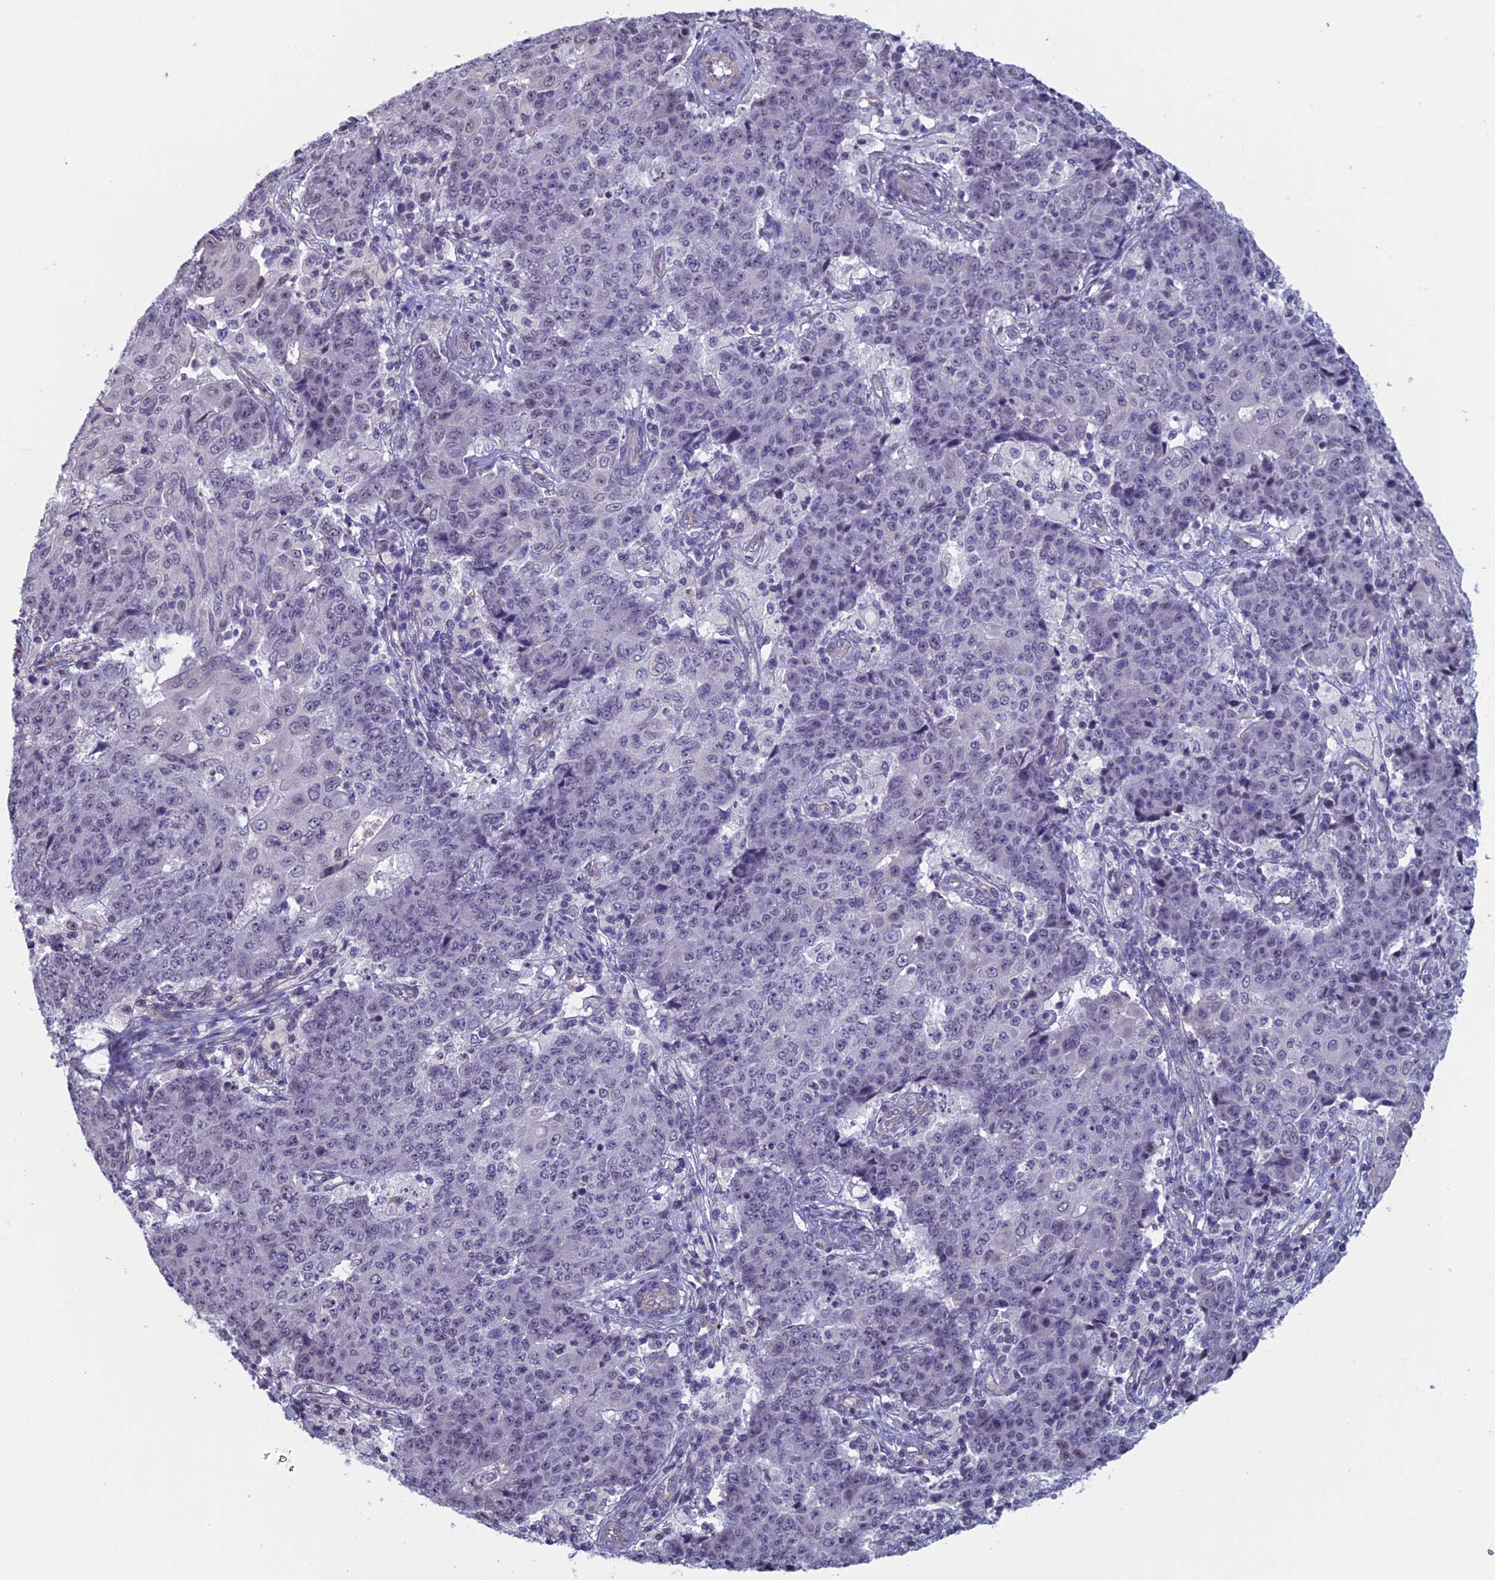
{"staining": {"intensity": "negative", "quantity": "none", "location": "none"}, "tissue": "ovarian cancer", "cell_type": "Tumor cells", "image_type": "cancer", "snomed": [{"axis": "morphology", "description": "Carcinoma, endometroid"}, {"axis": "topography", "description": "Ovary"}], "caption": "The photomicrograph displays no staining of tumor cells in endometroid carcinoma (ovarian).", "gene": "SLC1A6", "patient": {"sex": "female", "age": 42}}